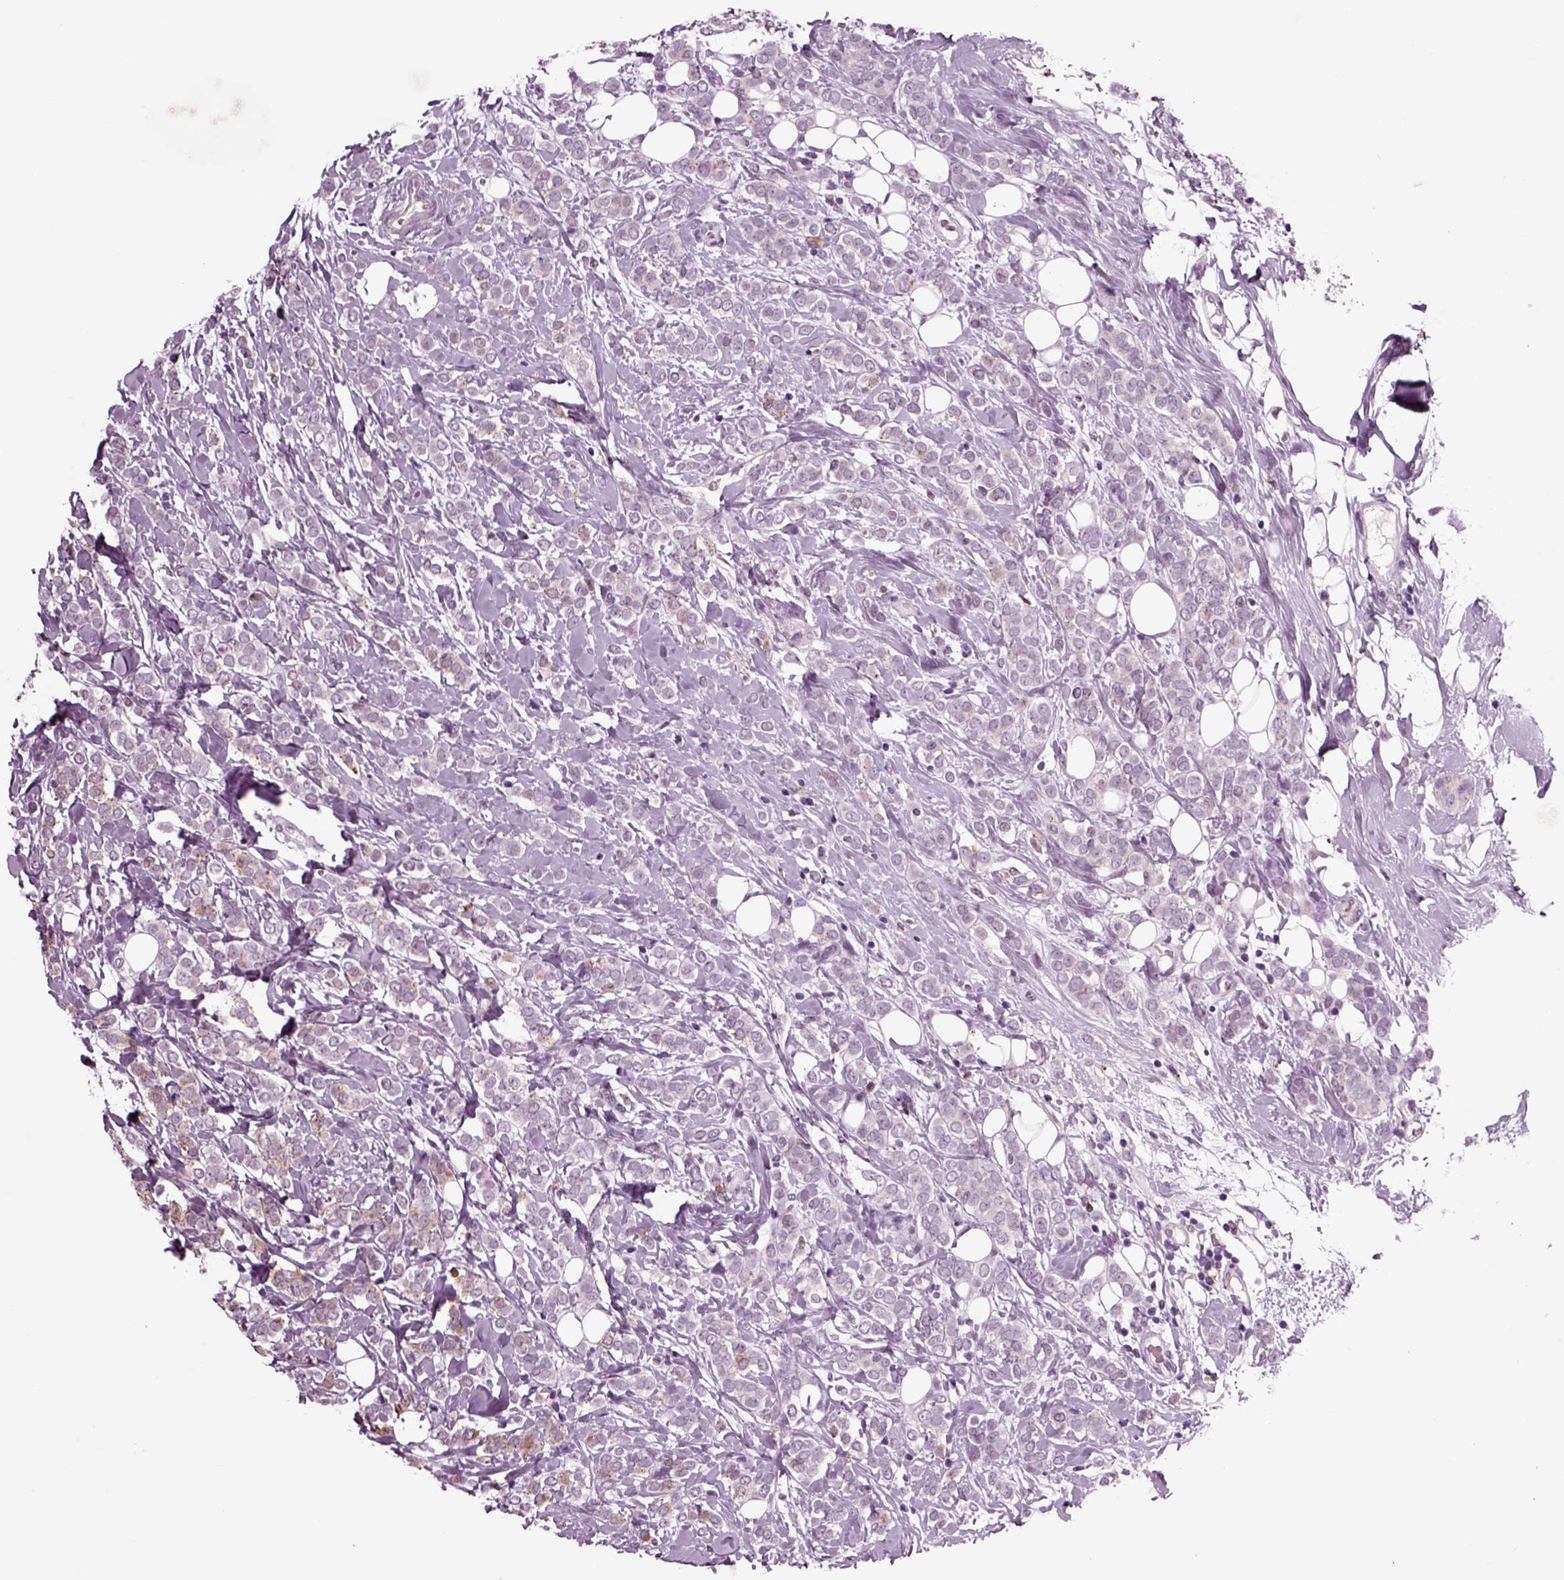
{"staining": {"intensity": "negative", "quantity": "none", "location": "none"}, "tissue": "breast cancer", "cell_type": "Tumor cells", "image_type": "cancer", "snomed": [{"axis": "morphology", "description": "Lobular carcinoma"}, {"axis": "topography", "description": "Breast"}], "caption": "This image is of lobular carcinoma (breast) stained with immunohistochemistry to label a protein in brown with the nuclei are counter-stained blue. There is no positivity in tumor cells.", "gene": "CHGB", "patient": {"sex": "female", "age": 49}}